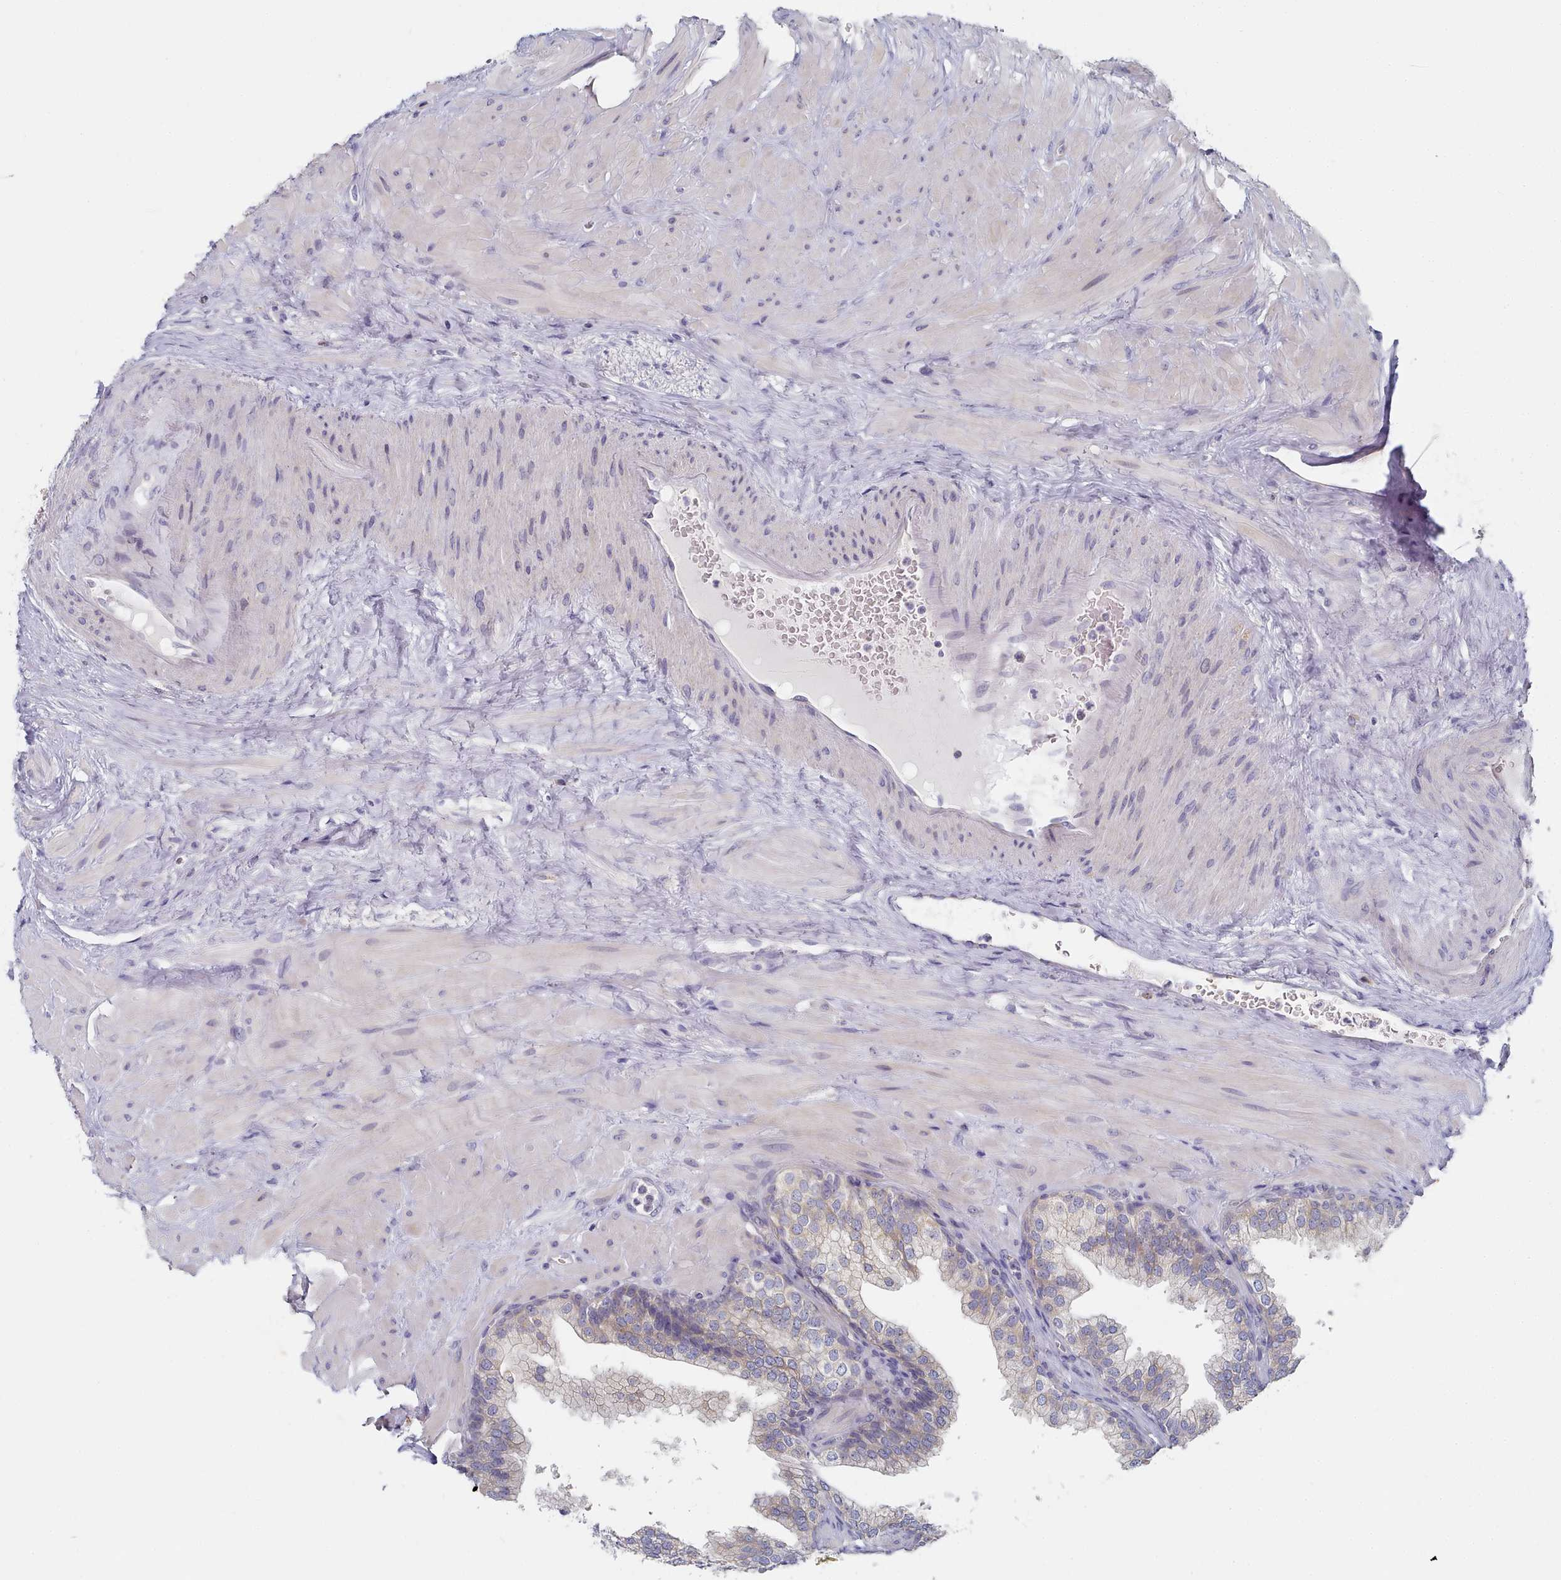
{"staining": {"intensity": "weak", "quantity": "25%-75%", "location": "cytoplasmic/membranous"}, "tissue": "prostate", "cell_type": "Glandular cells", "image_type": "normal", "snomed": [{"axis": "morphology", "description": "Normal tissue, NOS"}, {"axis": "topography", "description": "Prostate"}], "caption": "Prostate stained for a protein (brown) shows weak cytoplasmic/membranous positive expression in approximately 25%-75% of glandular cells.", "gene": "TYW1B", "patient": {"sex": "male", "age": 60}}